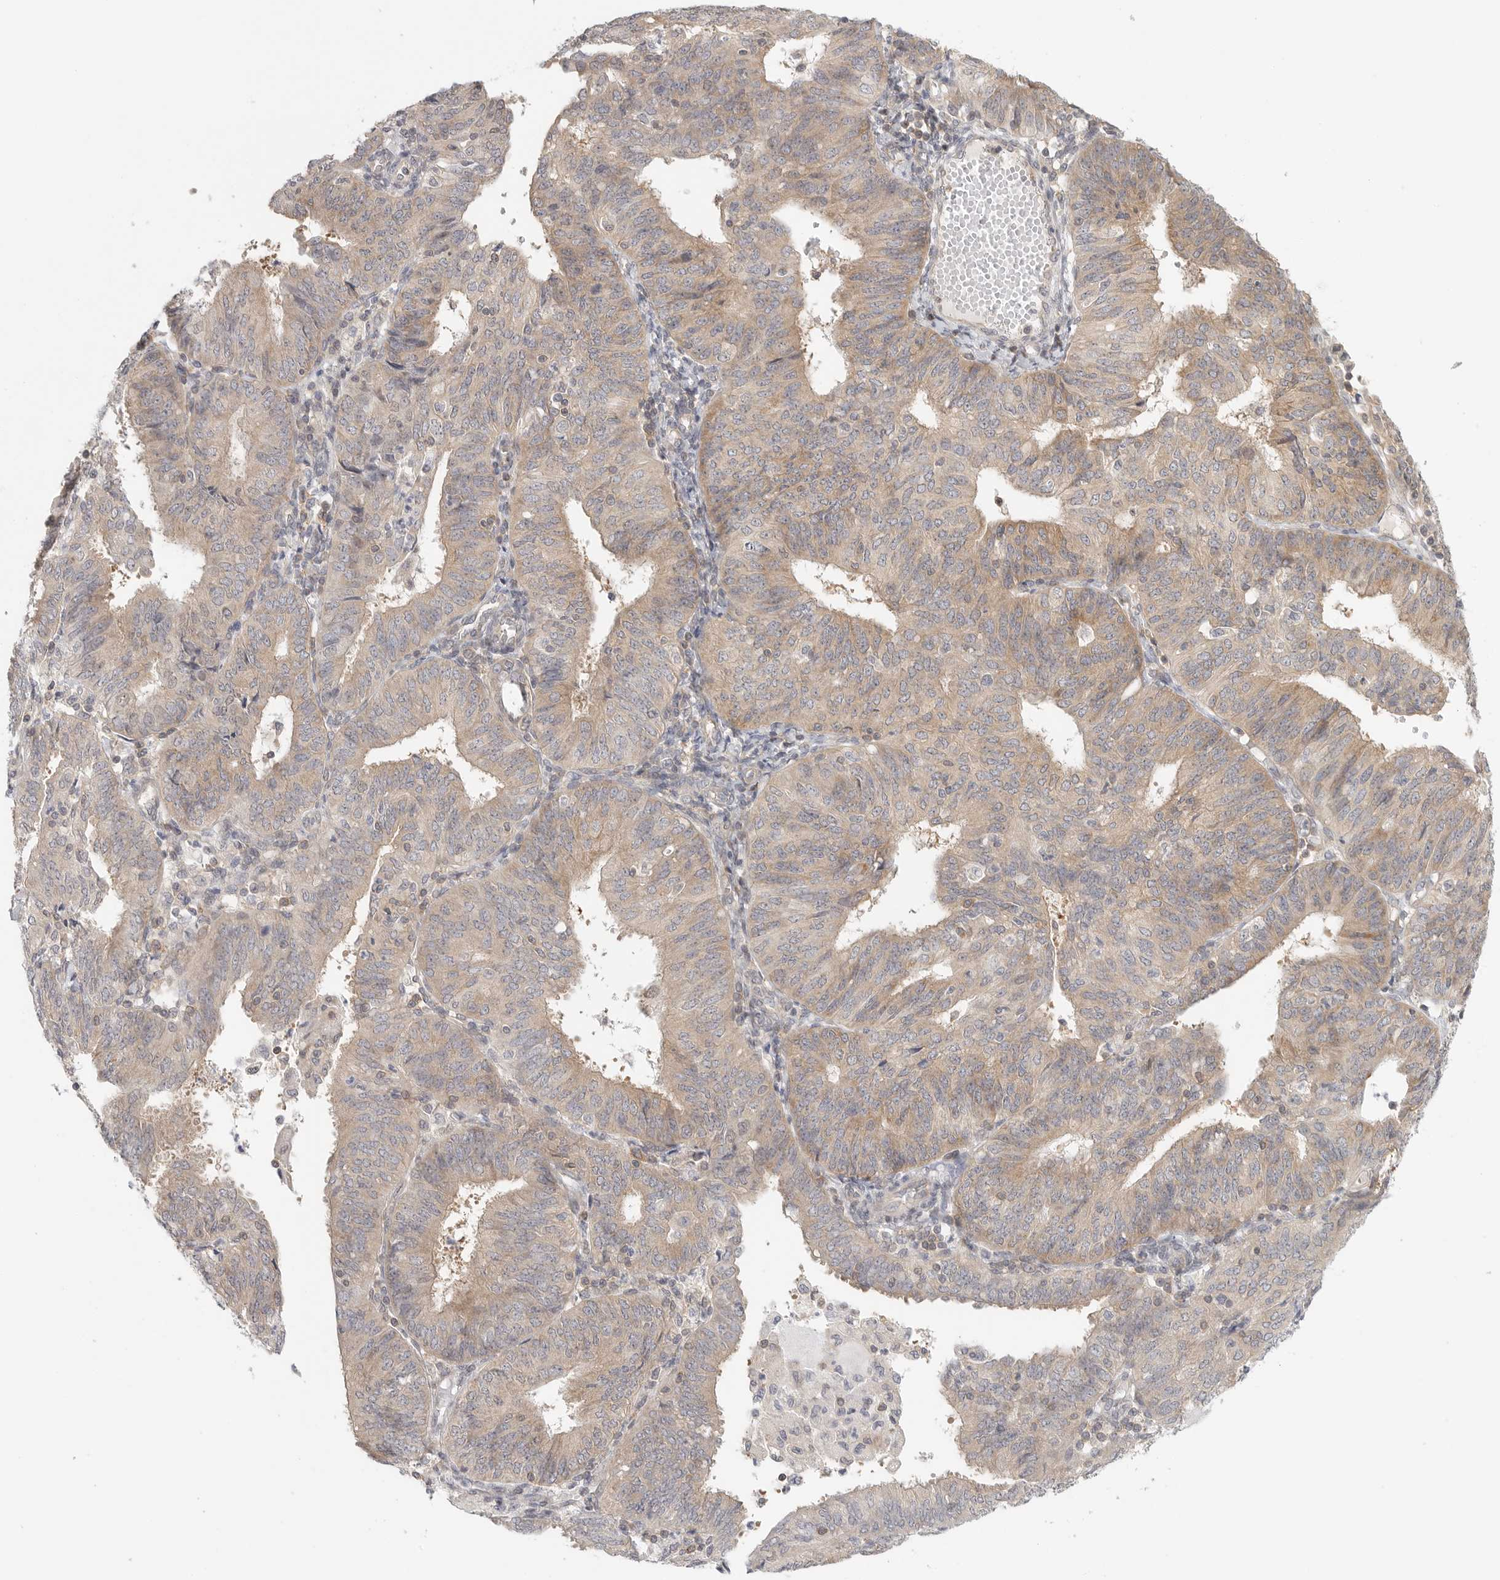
{"staining": {"intensity": "weak", "quantity": "25%-75%", "location": "cytoplasmic/membranous"}, "tissue": "endometrial cancer", "cell_type": "Tumor cells", "image_type": "cancer", "snomed": [{"axis": "morphology", "description": "Adenocarcinoma, NOS"}, {"axis": "topography", "description": "Endometrium"}], "caption": "DAB immunohistochemical staining of human endometrial adenocarcinoma demonstrates weak cytoplasmic/membranous protein positivity in approximately 25%-75% of tumor cells.", "gene": "HDAC6", "patient": {"sex": "female", "age": 58}}